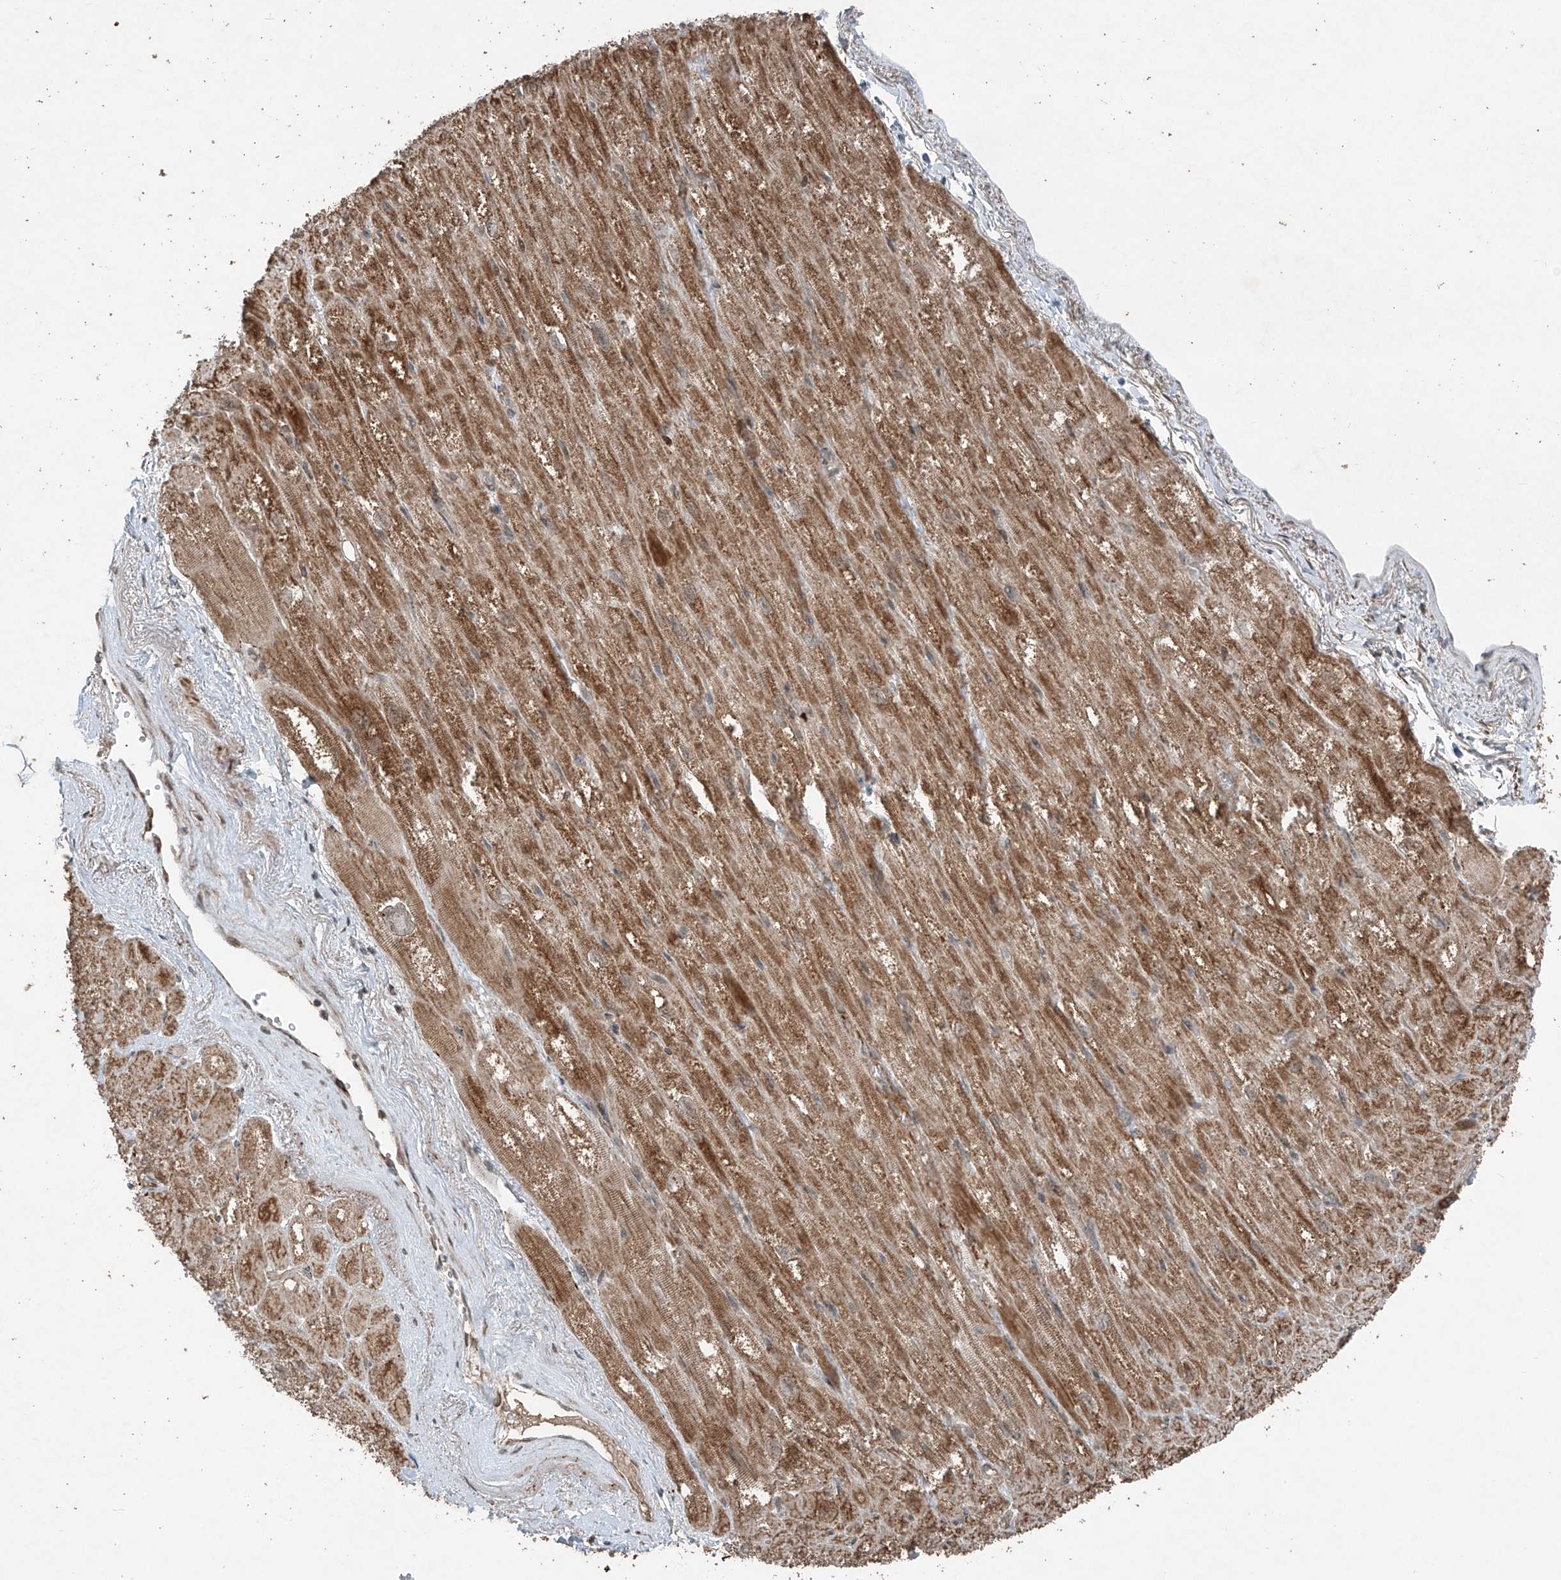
{"staining": {"intensity": "moderate", "quantity": ">75%", "location": "cytoplasmic/membranous"}, "tissue": "heart muscle", "cell_type": "Cardiomyocytes", "image_type": "normal", "snomed": [{"axis": "morphology", "description": "Normal tissue, NOS"}, {"axis": "topography", "description": "Heart"}], "caption": "Normal heart muscle exhibits moderate cytoplasmic/membranous staining in approximately >75% of cardiomyocytes.", "gene": "ZNF620", "patient": {"sex": "male", "age": 50}}